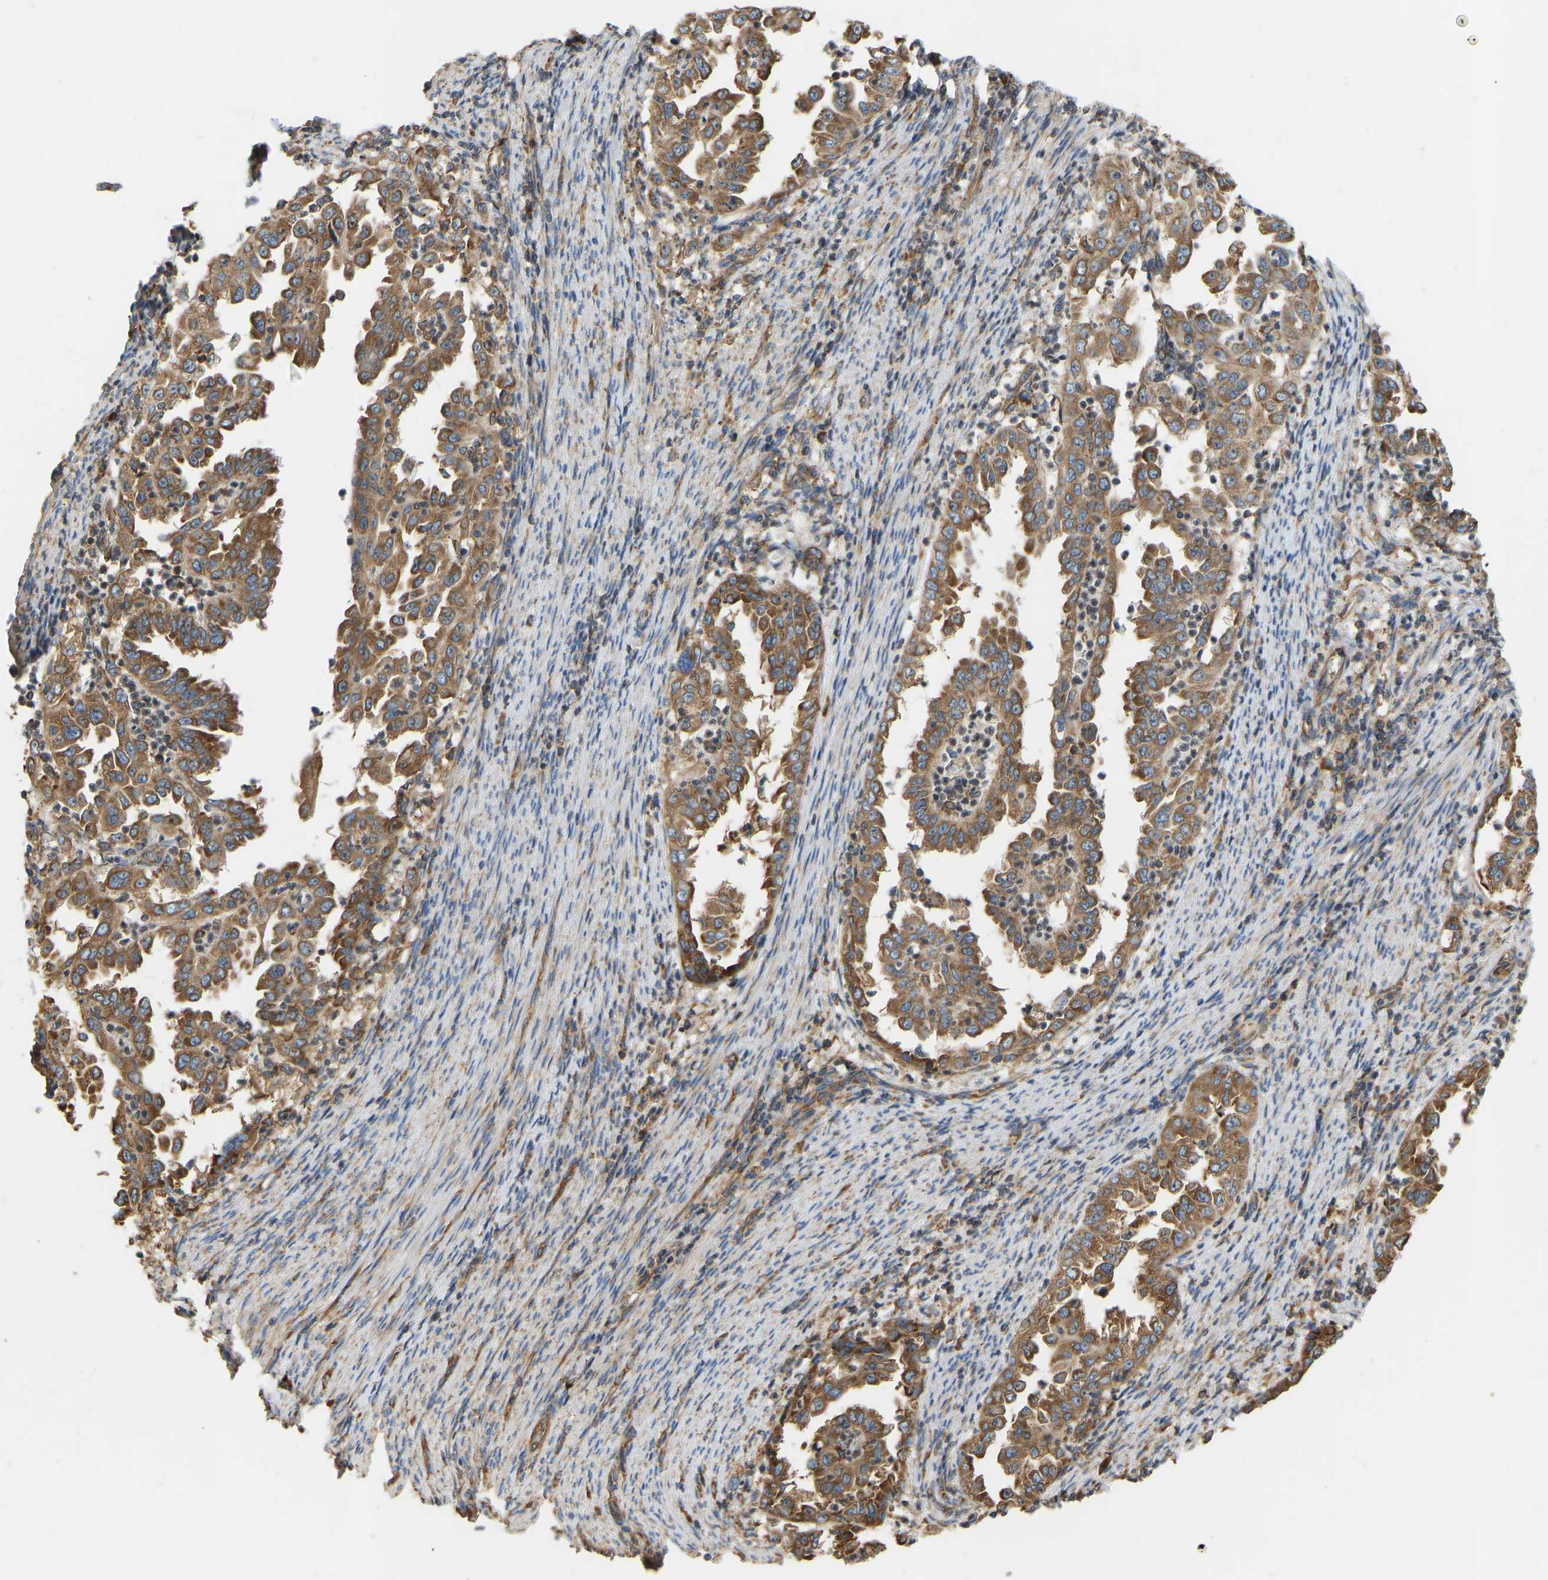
{"staining": {"intensity": "moderate", "quantity": ">75%", "location": "cytoplasmic/membranous"}, "tissue": "endometrial cancer", "cell_type": "Tumor cells", "image_type": "cancer", "snomed": [{"axis": "morphology", "description": "Adenocarcinoma, NOS"}, {"axis": "topography", "description": "Endometrium"}], "caption": "A high-resolution photomicrograph shows IHC staining of endometrial adenocarcinoma, which exhibits moderate cytoplasmic/membranous staining in about >75% of tumor cells. (Brightfield microscopy of DAB IHC at high magnification).", "gene": "RPS6KB2", "patient": {"sex": "female", "age": 85}}